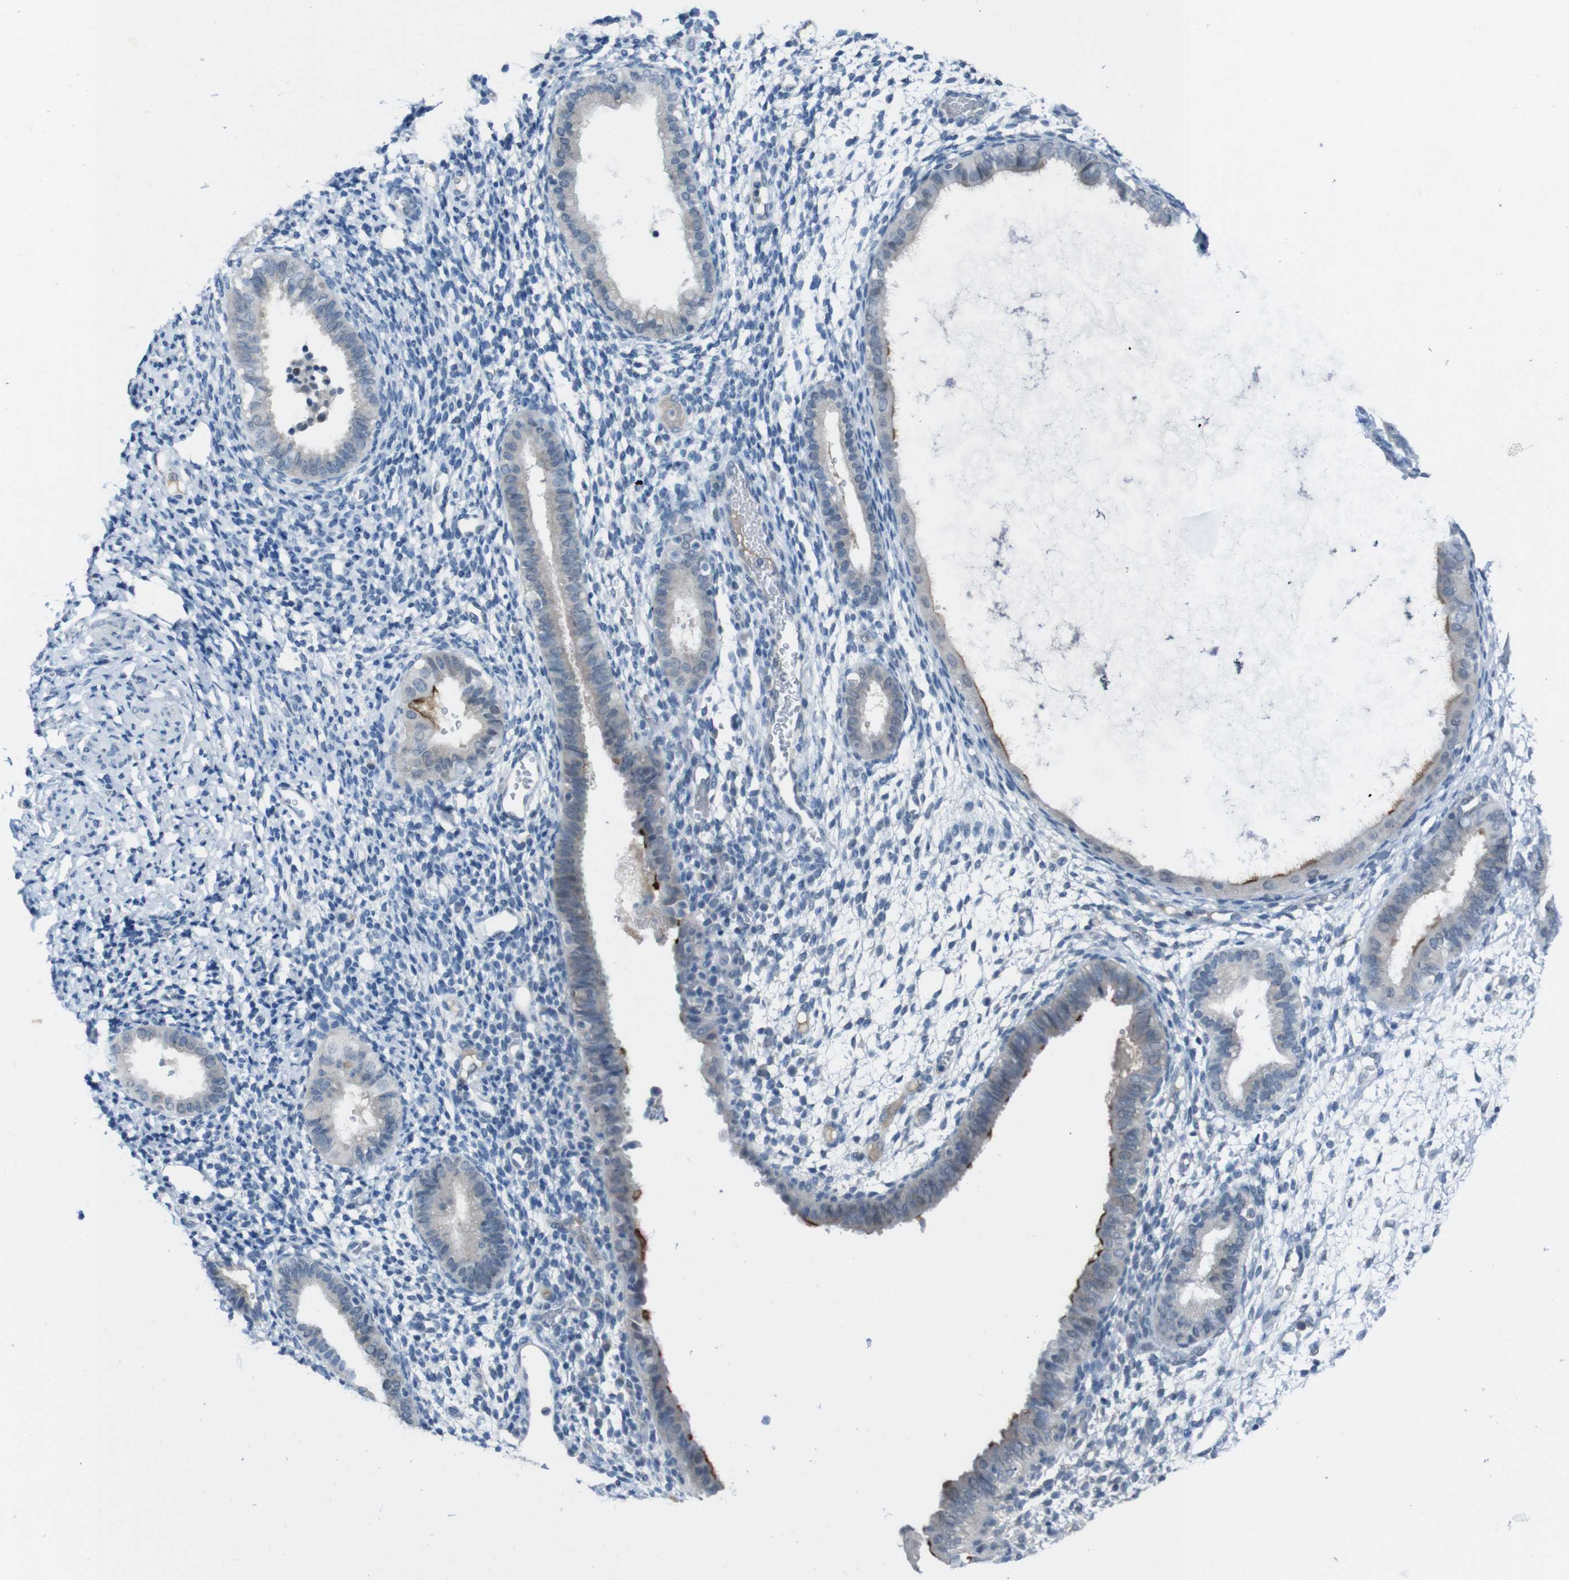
{"staining": {"intensity": "negative", "quantity": "none", "location": "none"}, "tissue": "endometrium", "cell_type": "Cells in endometrial stroma", "image_type": "normal", "snomed": [{"axis": "morphology", "description": "Normal tissue, NOS"}, {"axis": "topography", "description": "Endometrium"}], "caption": "Human endometrium stained for a protein using IHC demonstrates no positivity in cells in endometrial stroma.", "gene": "CDHR2", "patient": {"sex": "female", "age": 61}}